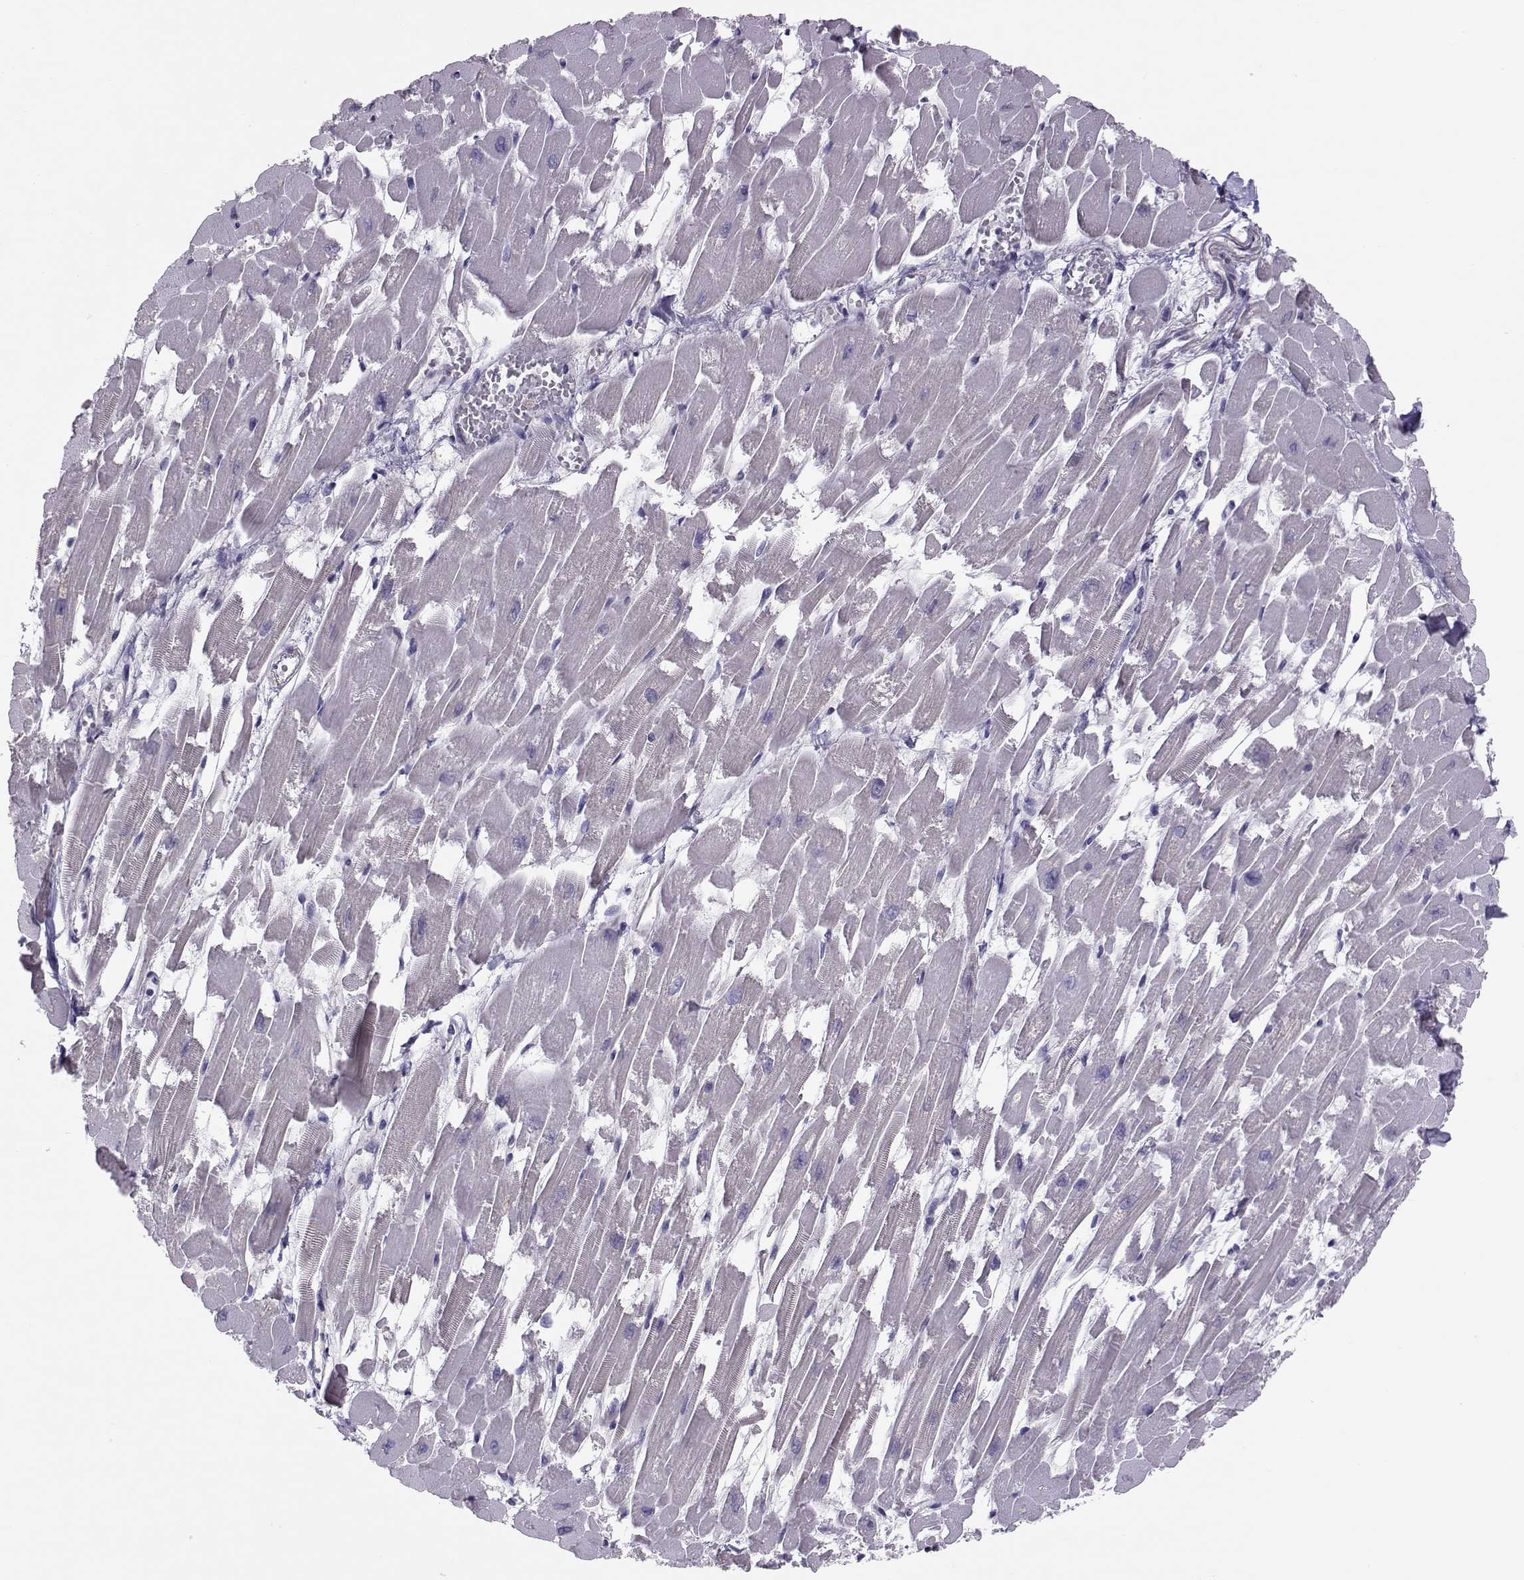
{"staining": {"intensity": "negative", "quantity": "none", "location": "none"}, "tissue": "heart muscle", "cell_type": "Cardiomyocytes", "image_type": "normal", "snomed": [{"axis": "morphology", "description": "Normal tissue, NOS"}, {"axis": "topography", "description": "Heart"}], "caption": "This histopathology image is of benign heart muscle stained with IHC to label a protein in brown with the nuclei are counter-stained blue. There is no expression in cardiomyocytes.", "gene": "DNAAF1", "patient": {"sex": "female", "age": 52}}